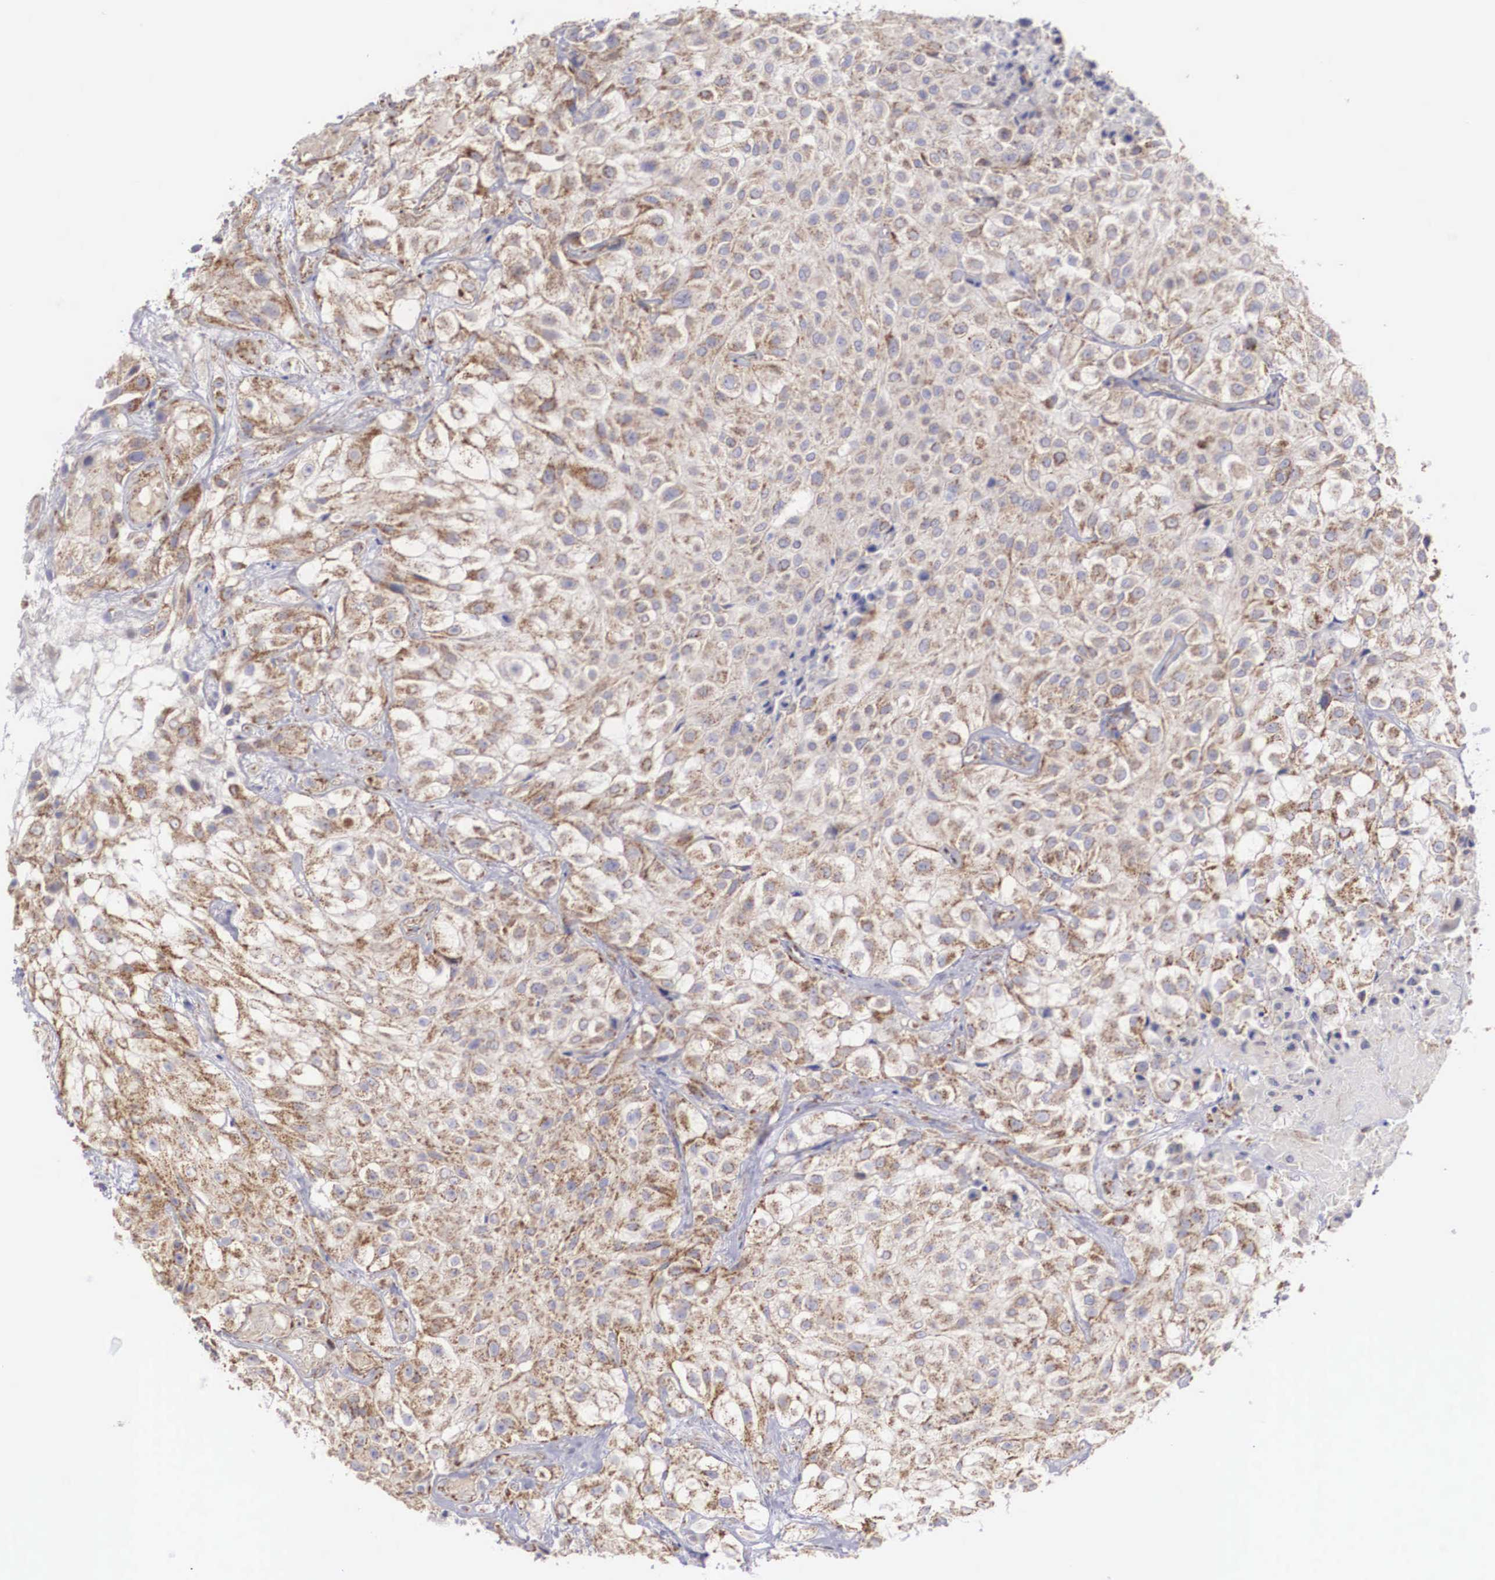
{"staining": {"intensity": "moderate", "quantity": ">75%", "location": "cytoplasmic/membranous"}, "tissue": "urothelial cancer", "cell_type": "Tumor cells", "image_type": "cancer", "snomed": [{"axis": "morphology", "description": "Urothelial carcinoma, High grade"}, {"axis": "topography", "description": "Urinary bladder"}], "caption": "Protein expression by immunohistochemistry (IHC) reveals moderate cytoplasmic/membranous expression in about >75% of tumor cells in urothelial cancer.", "gene": "XPNPEP3", "patient": {"sex": "male", "age": 56}}